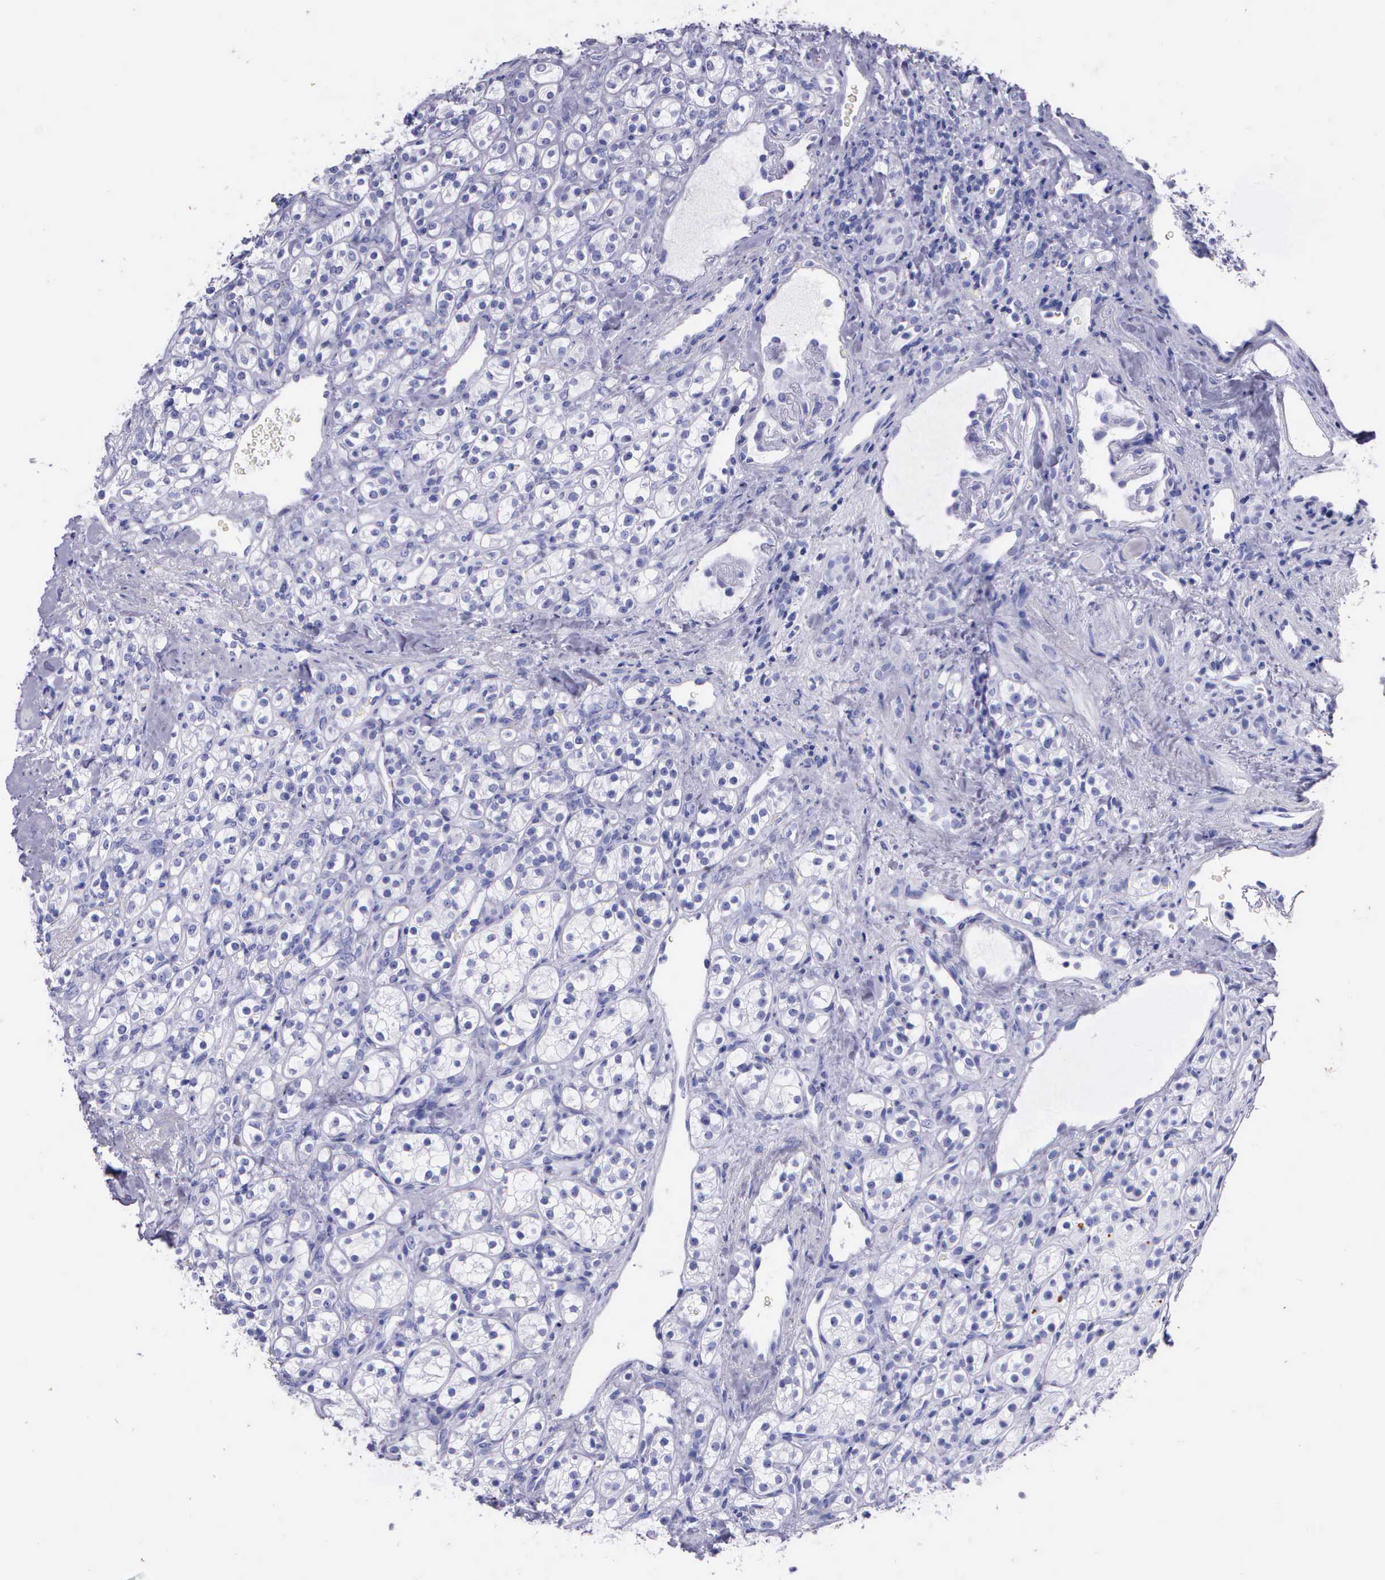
{"staining": {"intensity": "negative", "quantity": "none", "location": "none"}, "tissue": "renal cancer", "cell_type": "Tumor cells", "image_type": "cancer", "snomed": [{"axis": "morphology", "description": "Adenocarcinoma, NOS"}, {"axis": "topography", "description": "Kidney"}], "caption": "Immunohistochemistry of human renal cancer (adenocarcinoma) displays no expression in tumor cells.", "gene": "KLK3", "patient": {"sex": "male", "age": 77}}